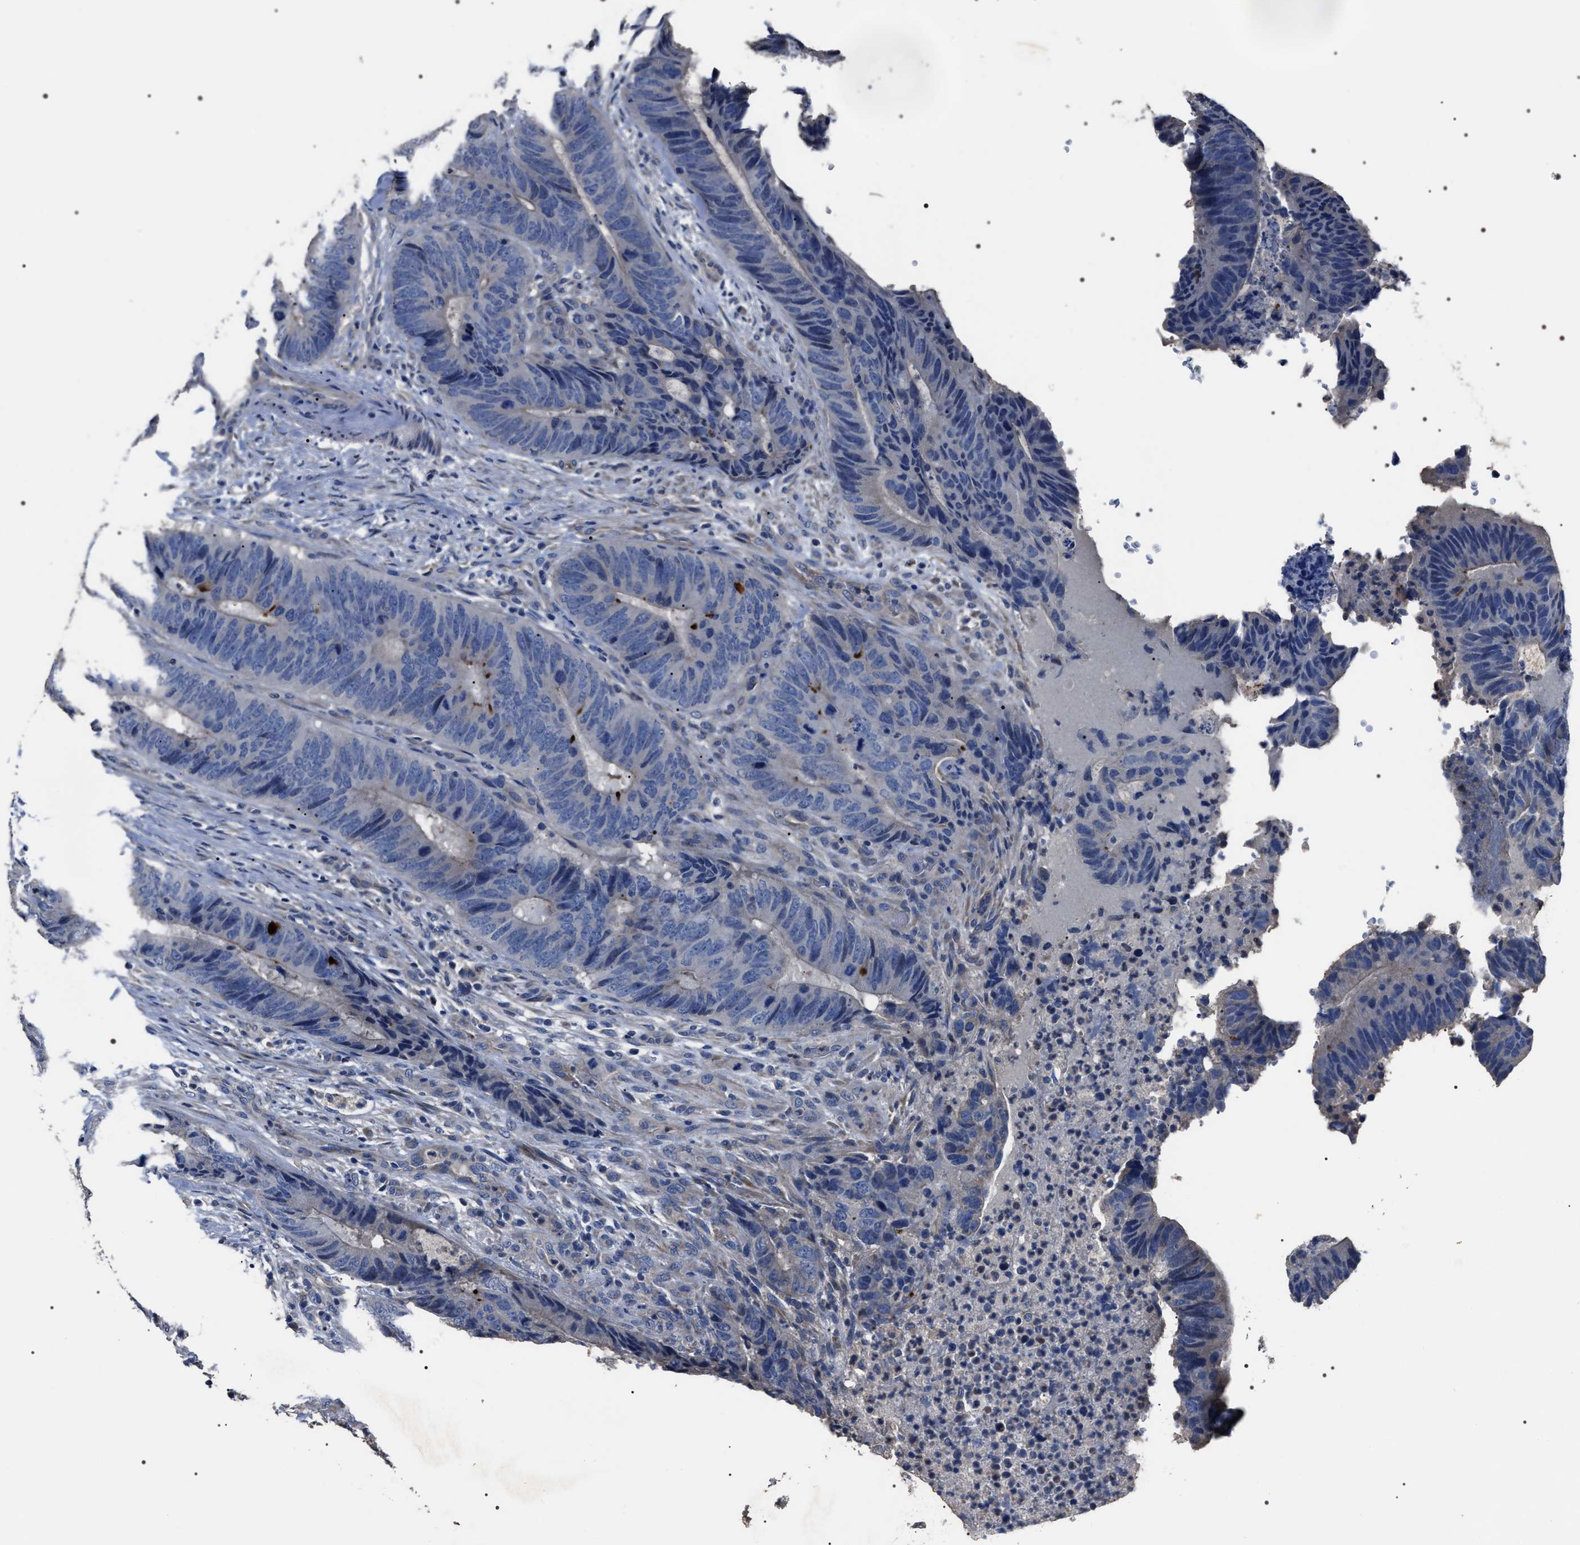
{"staining": {"intensity": "negative", "quantity": "none", "location": "none"}, "tissue": "colorectal cancer", "cell_type": "Tumor cells", "image_type": "cancer", "snomed": [{"axis": "morphology", "description": "Adenocarcinoma, NOS"}, {"axis": "topography", "description": "Colon"}], "caption": "Colorectal cancer stained for a protein using IHC reveals no positivity tumor cells.", "gene": "TRIM54", "patient": {"sex": "male", "age": 56}}